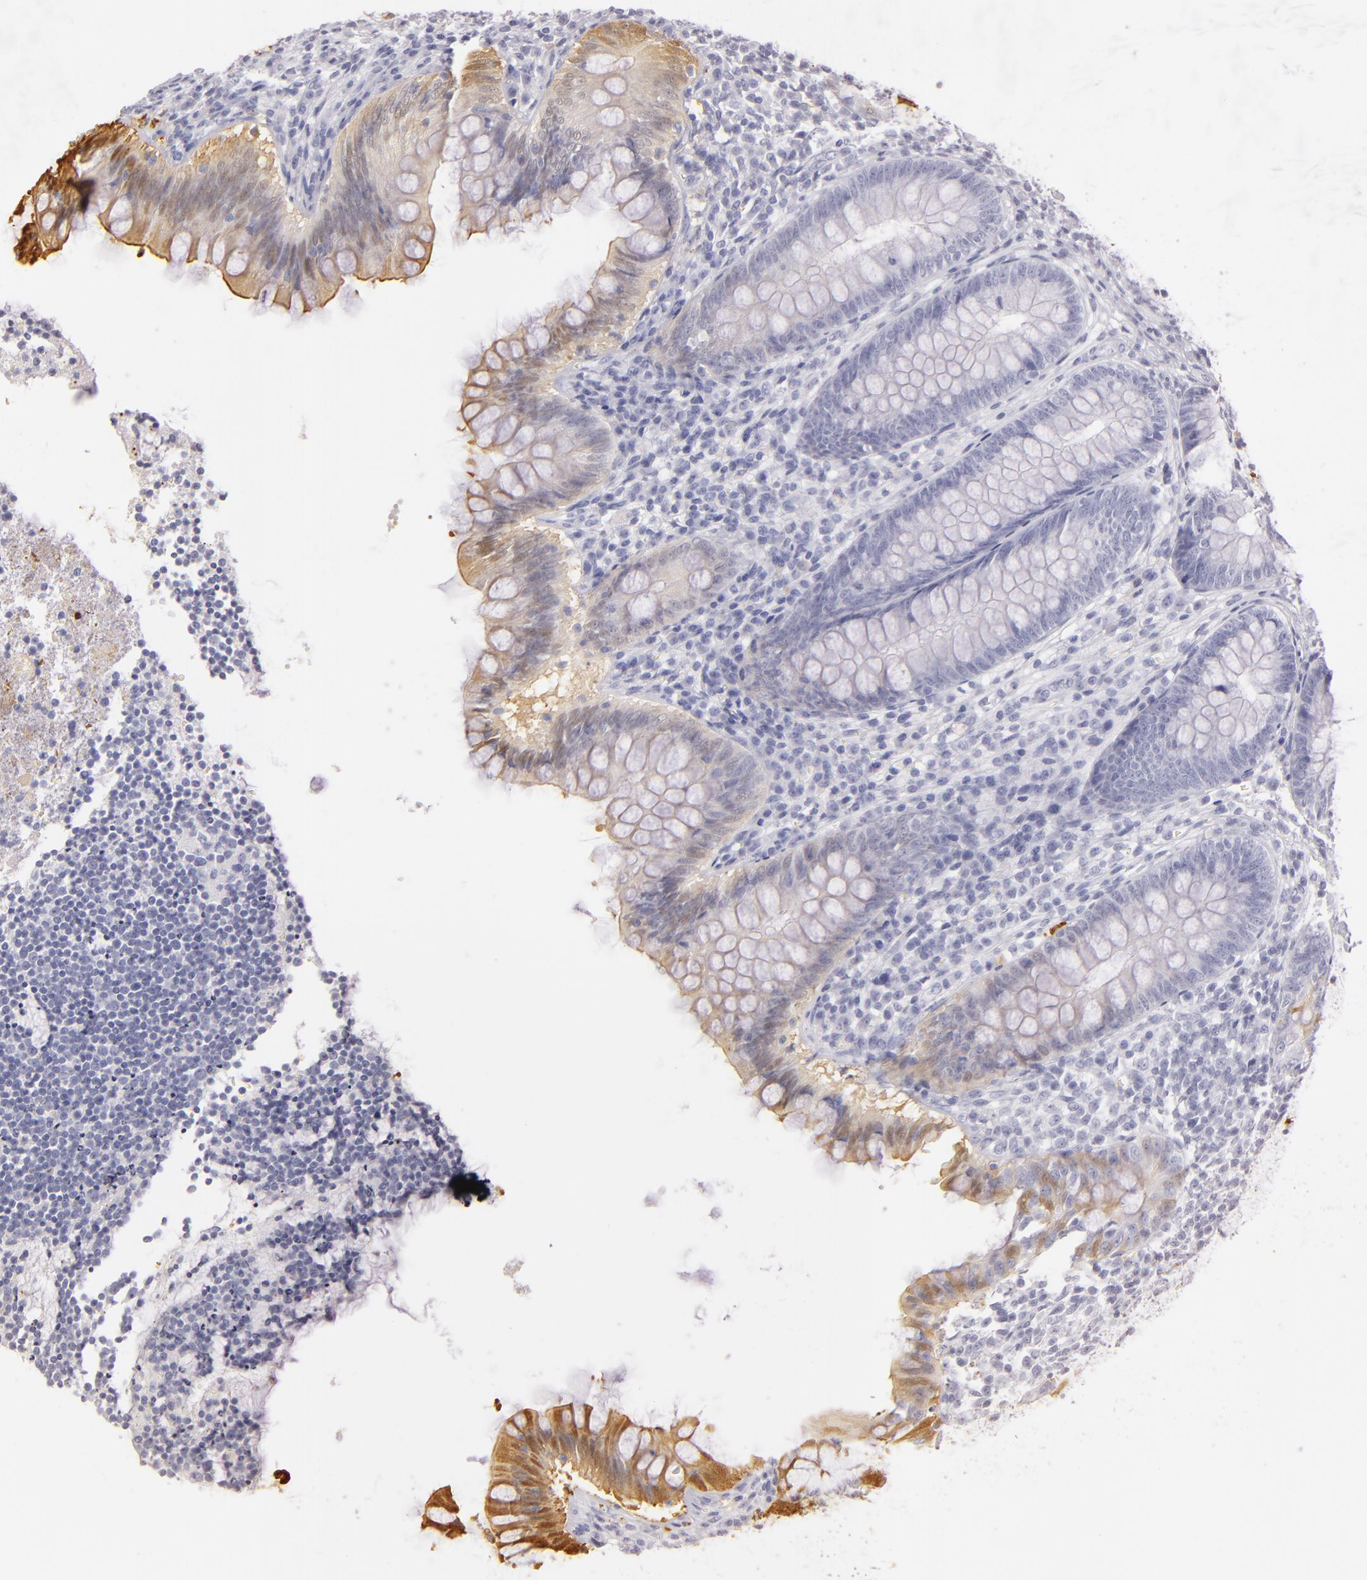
{"staining": {"intensity": "moderate", "quantity": "<25%", "location": "cytoplasmic/membranous"}, "tissue": "appendix", "cell_type": "Glandular cells", "image_type": "normal", "snomed": [{"axis": "morphology", "description": "Normal tissue, NOS"}, {"axis": "topography", "description": "Appendix"}], "caption": "This histopathology image reveals IHC staining of unremarkable human appendix, with low moderate cytoplasmic/membranous expression in approximately <25% of glandular cells.", "gene": "FABP1", "patient": {"sex": "female", "age": 66}}